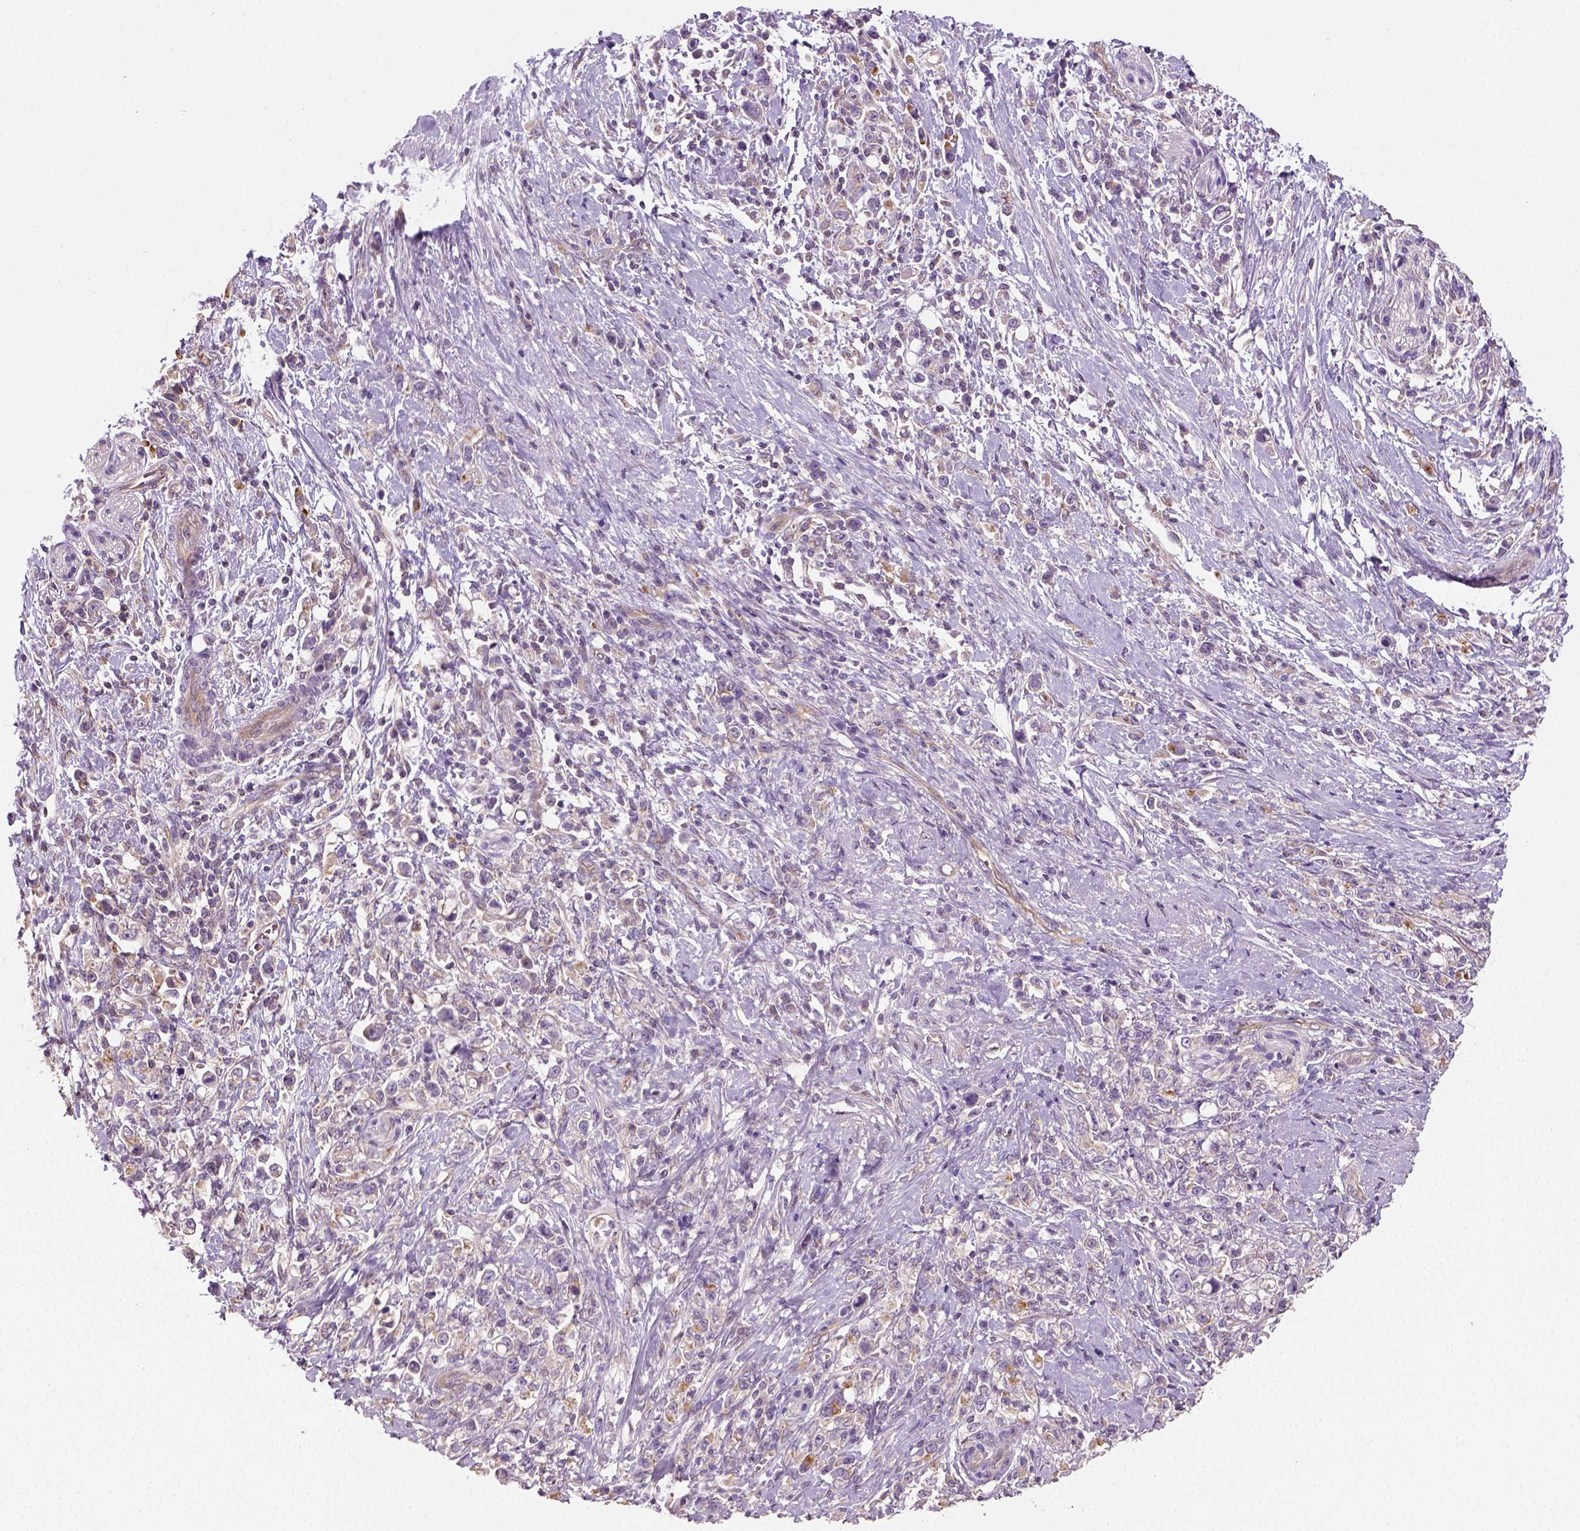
{"staining": {"intensity": "weak", "quantity": "25%-75%", "location": "cytoplasmic/membranous"}, "tissue": "stomach cancer", "cell_type": "Tumor cells", "image_type": "cancer", "snomed": [{"axis": "morphology", "description": "Adenocarcinoma, NOS"}, {"axis": "topography", "description": "Stomach"}], "caption": "IHC staining of stomach cancer (adenocarcinoma), which displays low levels of weak cytoplasmic/membranous staining in approximately 25%-75% of tumor cells indicating weak cytoplasmic/membranous protein expression. The staining was performed using DAB (3,3'-diaminobenzidine) (brown) for protein detection and nuclei were counterstained in hematoxylin (blue).", "gene": "CRACR2A", "patient": {"sex": "male", "age": 63}}